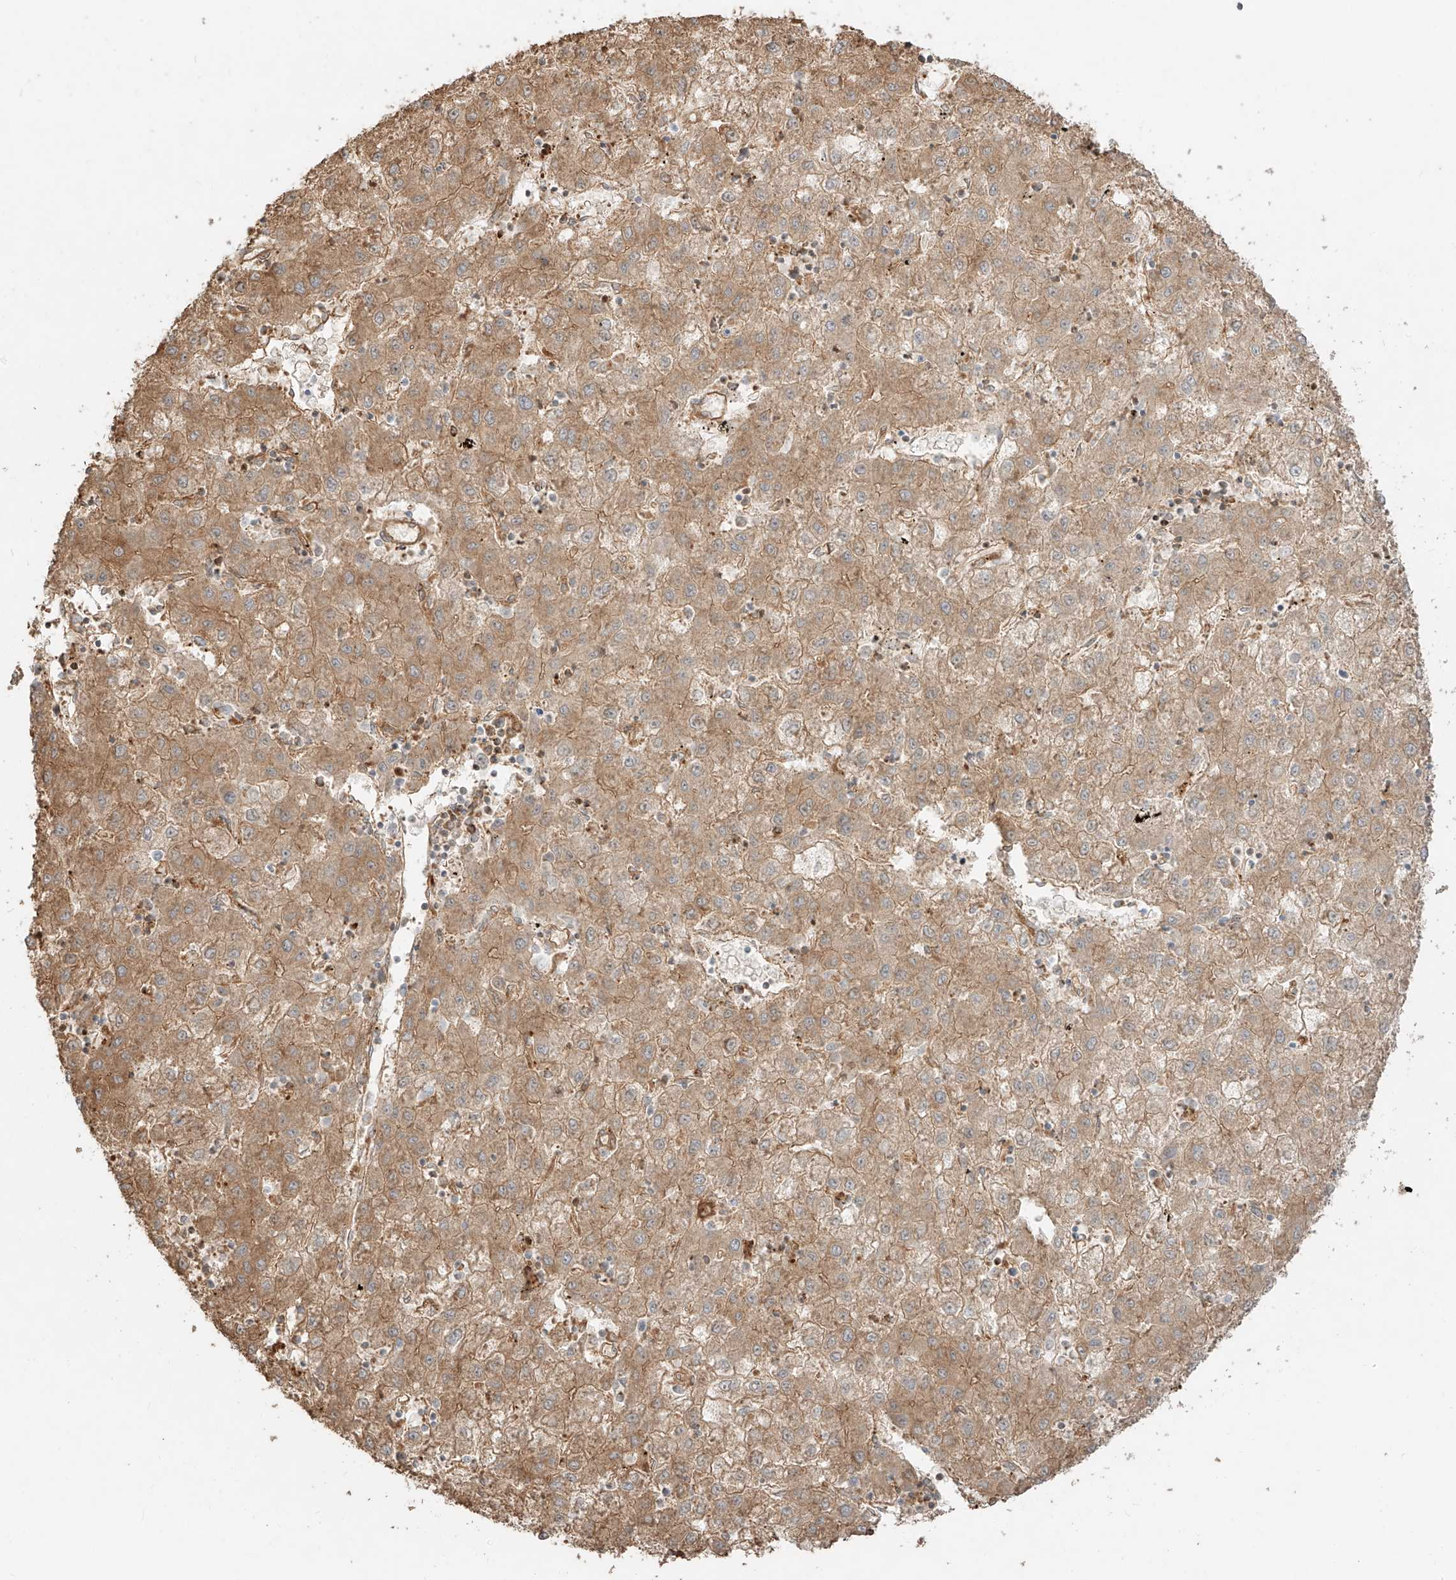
{"staining": {"intensity": "moderate", "quantity": ">75%", "location": "cytoplasmic/membranous"}, "tissue": "liver cancer", "cell_type": "Tumor cells", "image_type": "cancer", "snomed": [{"axis": "morphology", "description": "Carcinoma, Hepatocellular, NOS"}, {"axis": "topography", "description": "Liver"}], "caption": "Protein expression analysis of liver cancer shows moderate cytoplasmic/membranous expression in about >75% of tumor cells.", "gene": "SNX9", "patient": {"sex": "male", "age": 72}}